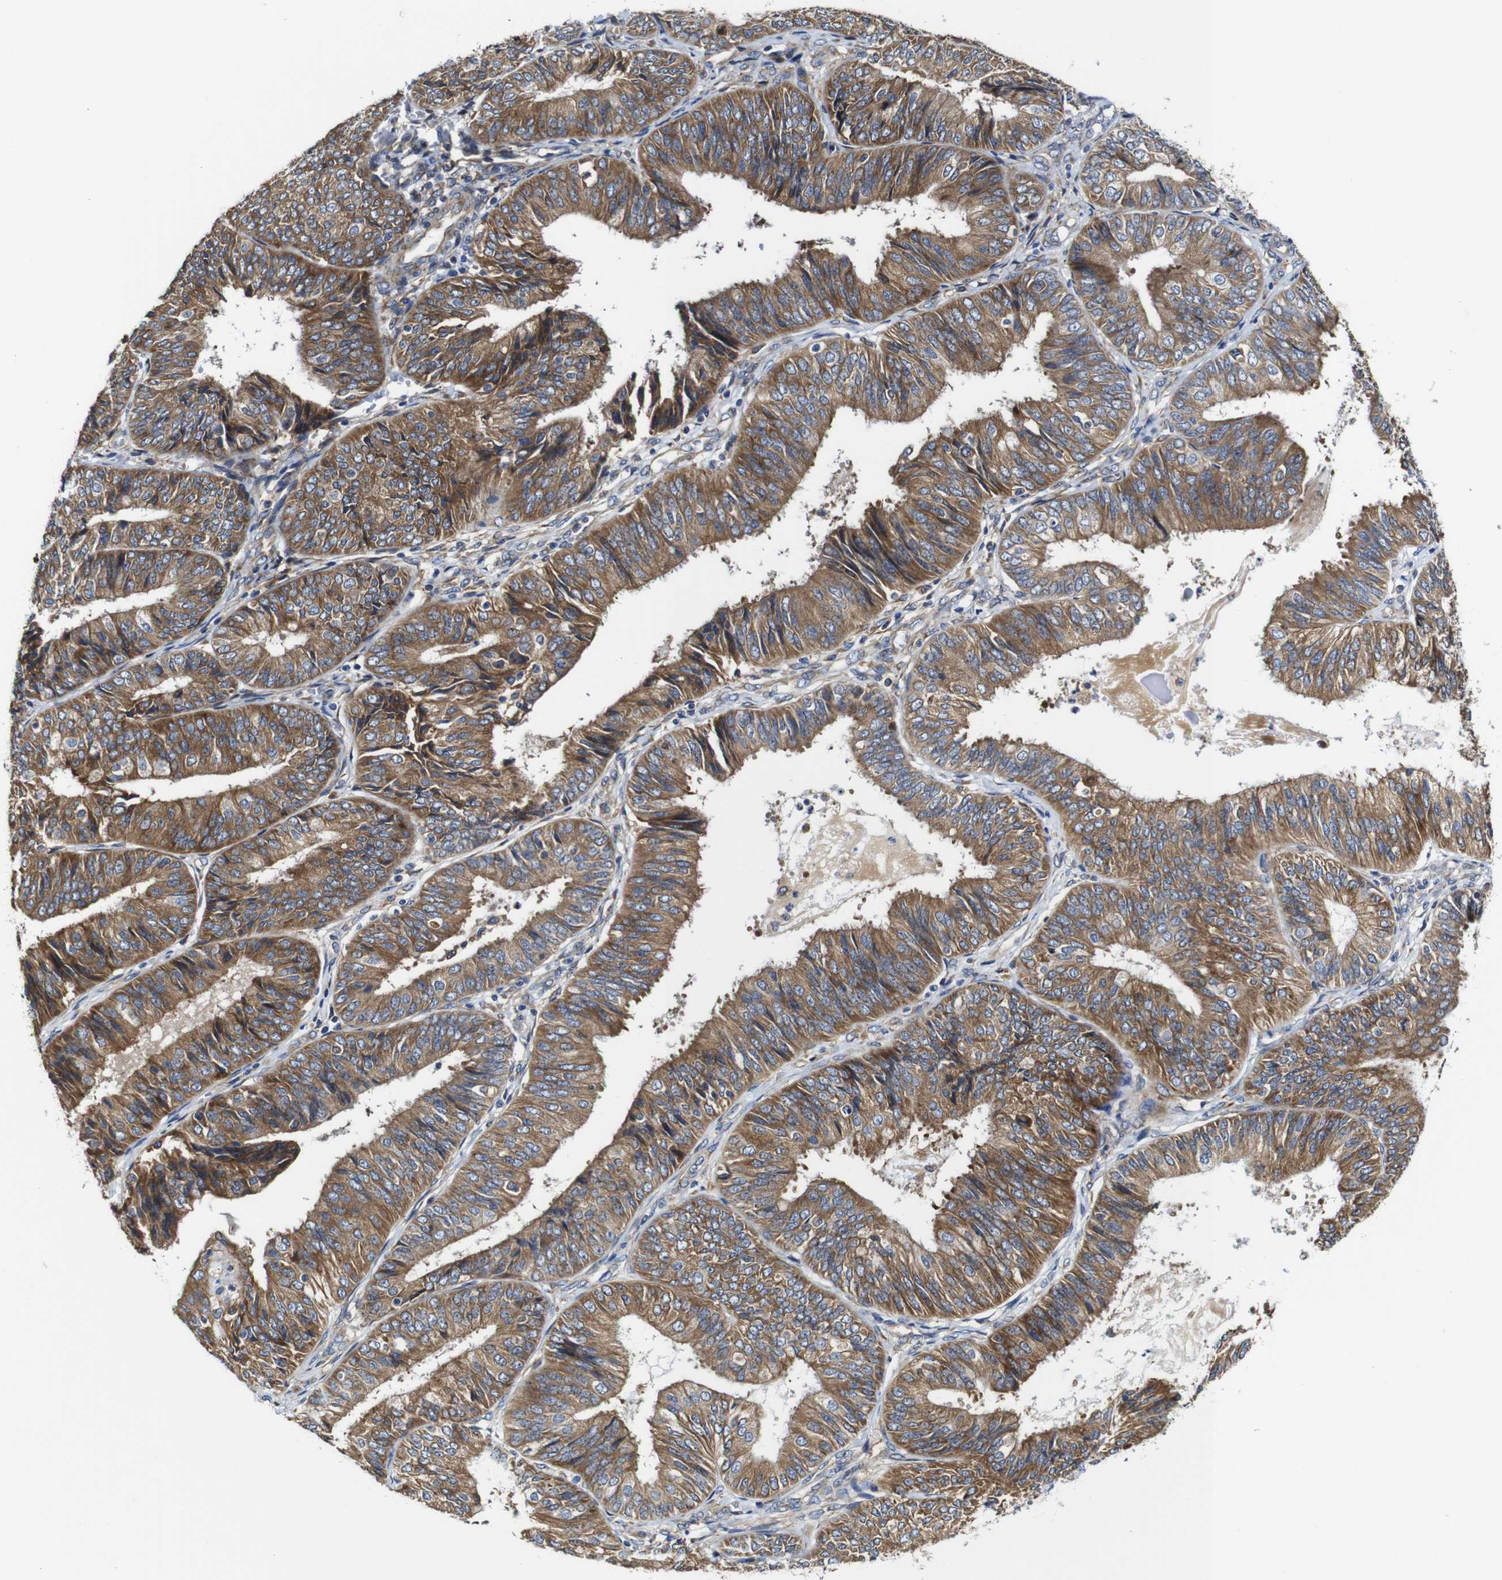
{"staining": {"intensity": "strong", "quantity": ">75%", "location": "cytoplasmic/membranous"}, "tissue": "endometrial cancer", "cell_type": "Tumor cells", "image_type": "cancer", "snomed": [{"axis": "morphology", "description": "Adenocarcinoma, NOS"}, {"axis": "topography", "description": "Endometrium"}], "caption": "Immunohistochemical staining of human adenocarcinoma (endometrial) displays high levels of strong cytoplasmic/membranous staining in approximately >75% of tumor cells. Immunohistochemistry (ihc) stains the protein in brown and the nuclei are stained blue.", "gene": "CLCC1", "patient": {"sex": "female", "age": 58}}